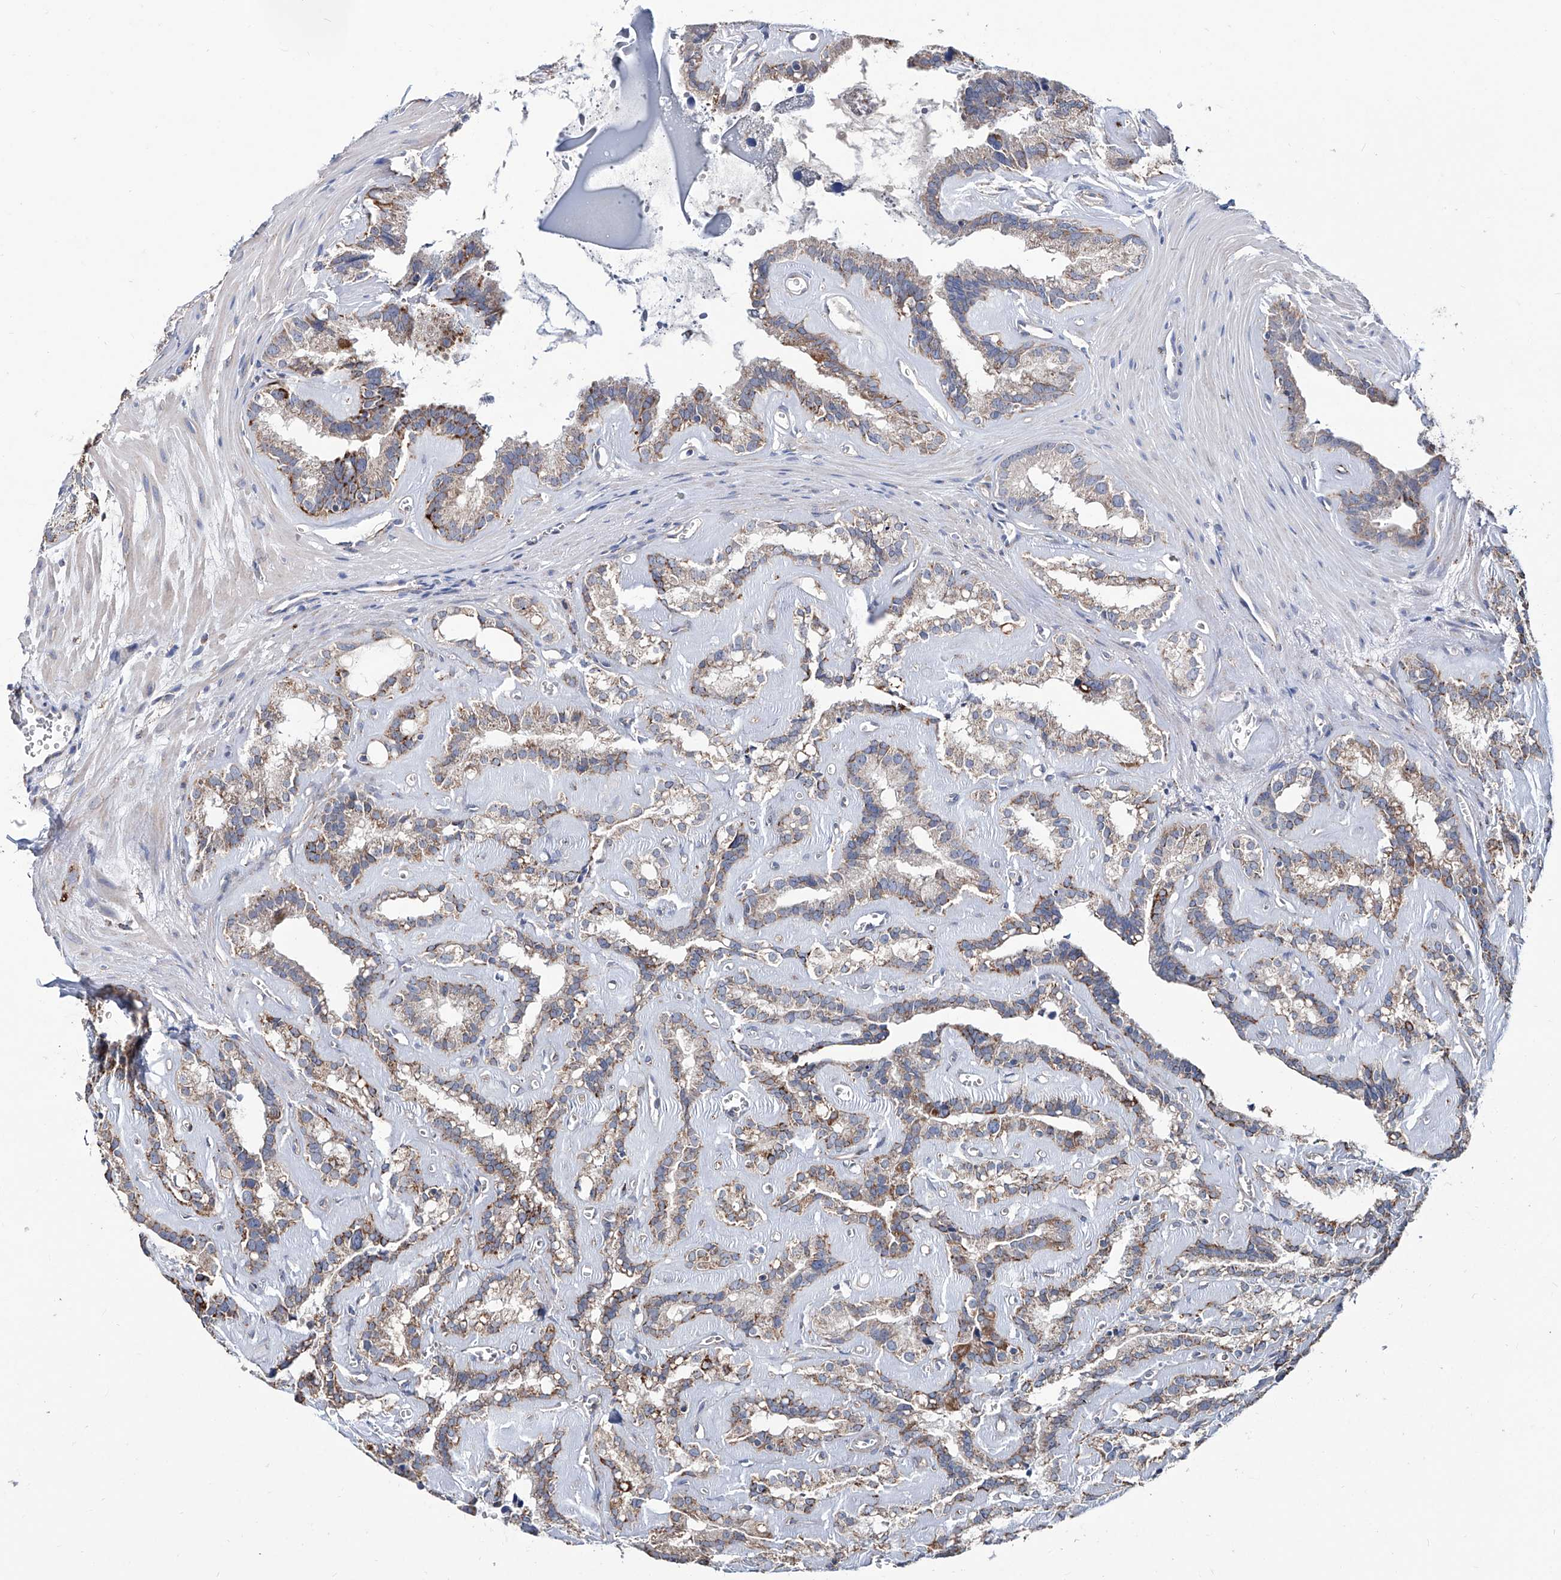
{"staining": {"intensity": "moderate", "quantity": ">75%", "location": "cytoplasmic/membranous"}, "tissue": "seminal vesicle", "cell_type": "Glandular cells", "image_type": "normal", "snomed": [{"axis": "morphology", "description": "Normal tissue, NOS"}, {"axis": "topography", "description": "Prostate"}, {"axis": "topography", "description": "Seminal veicle"}], "caption": "This is a micrograph of immunohistochemistry (IHC) staining of unremarkable seminal vesicle, which shows moderate expression in the cytoplasmic/membranous of glandular cells.", "gene": "NHS", "patient": {"sex": "male", "age": 59}}